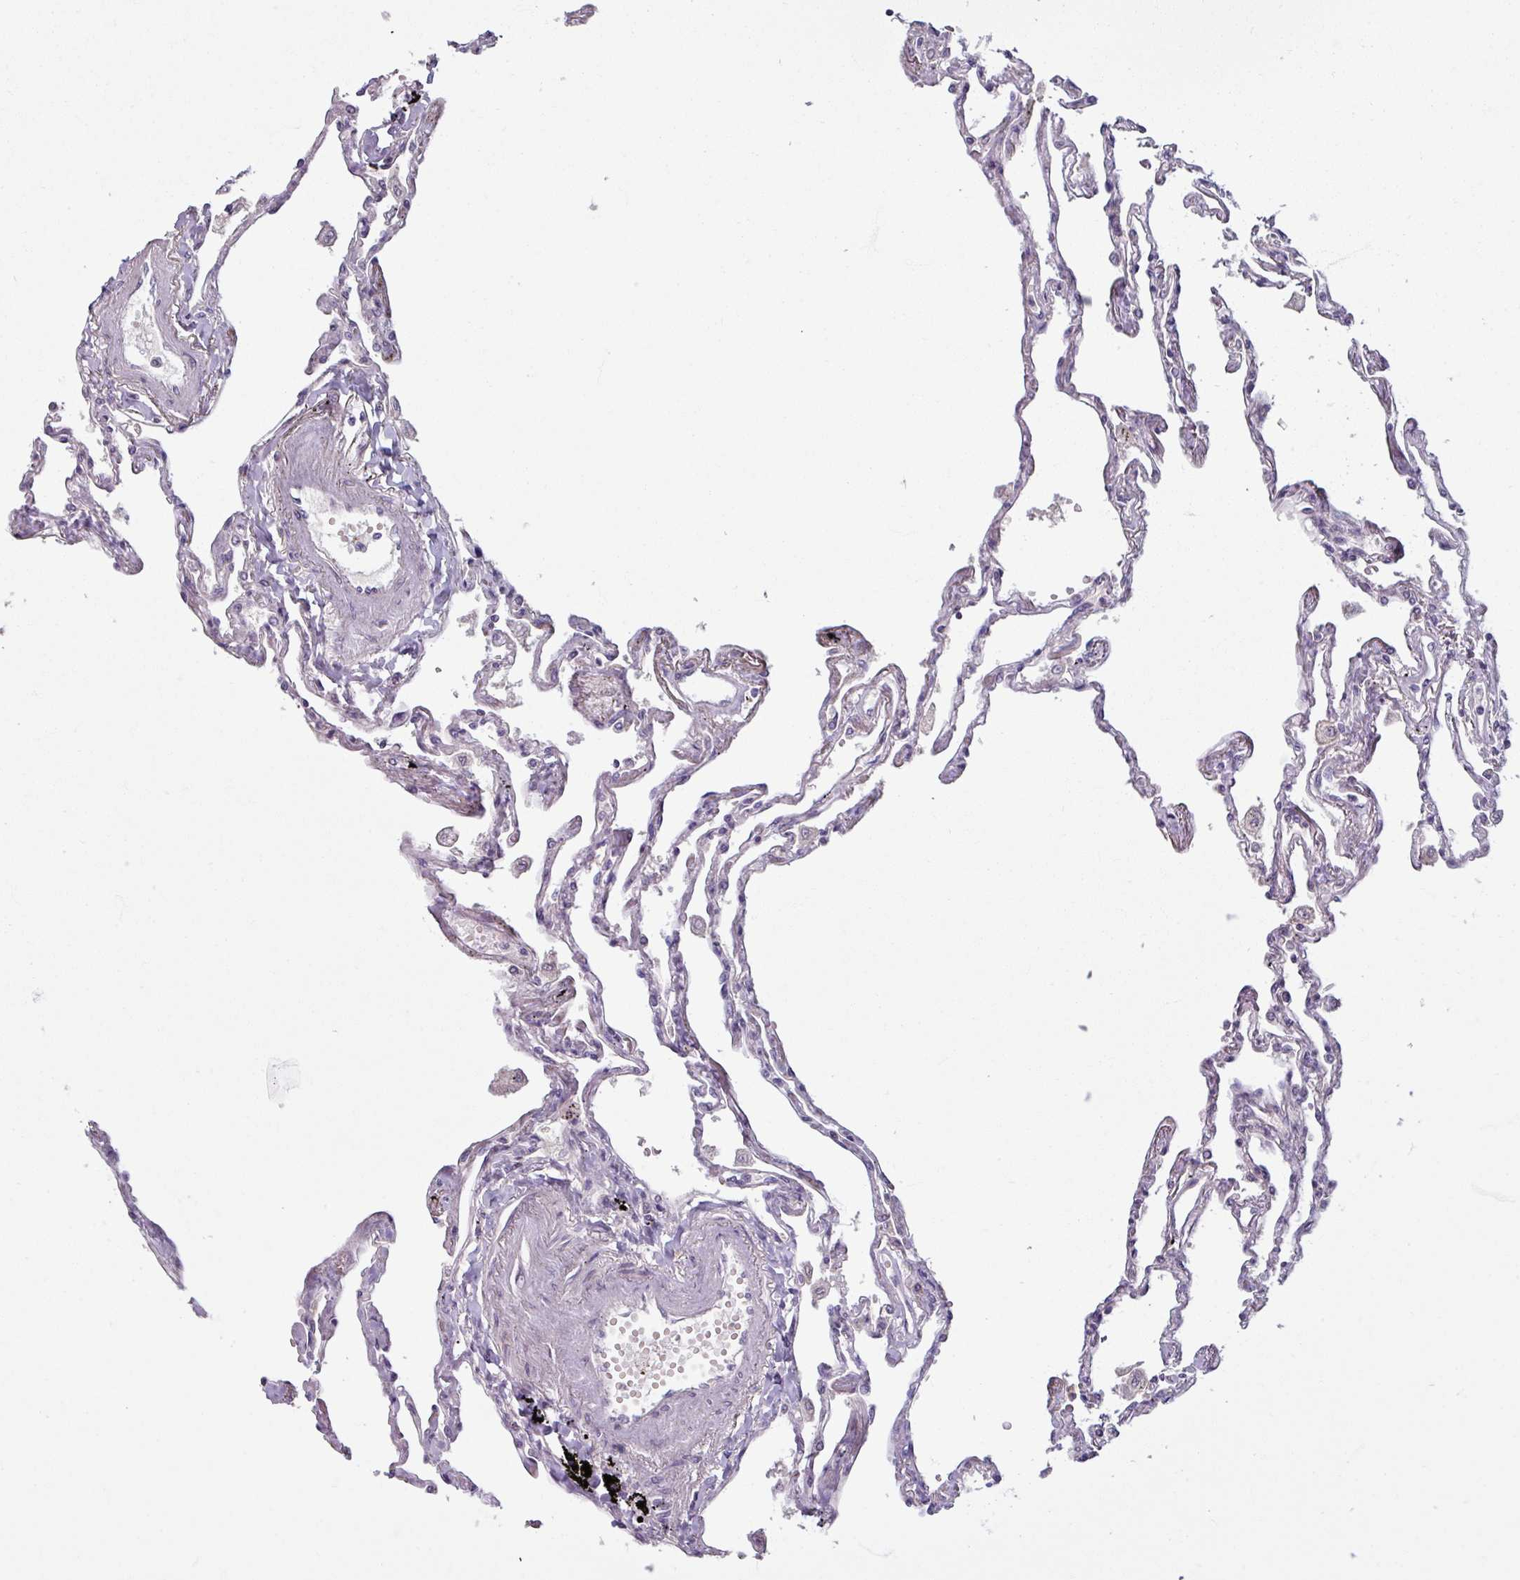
{"staining": {"intensity": "weak", "quantity": "<25%", "location": "nuclear"}, "tissue": "lung", "cell_type": "Alveolar cells", "image_type": "normal", "snomed": [{"axis": "morphology", "description": "Normal tissue, NOS"}, {"axis": "topography", "description": "Lung"}], "caption": "An immunohistochemistry (IHC) histopathology image of normal lung is shown. There is no staining in alveolar cells of lung.", "gene": "OGFOD3", "patient": {"sex": "female", "age": 67}}